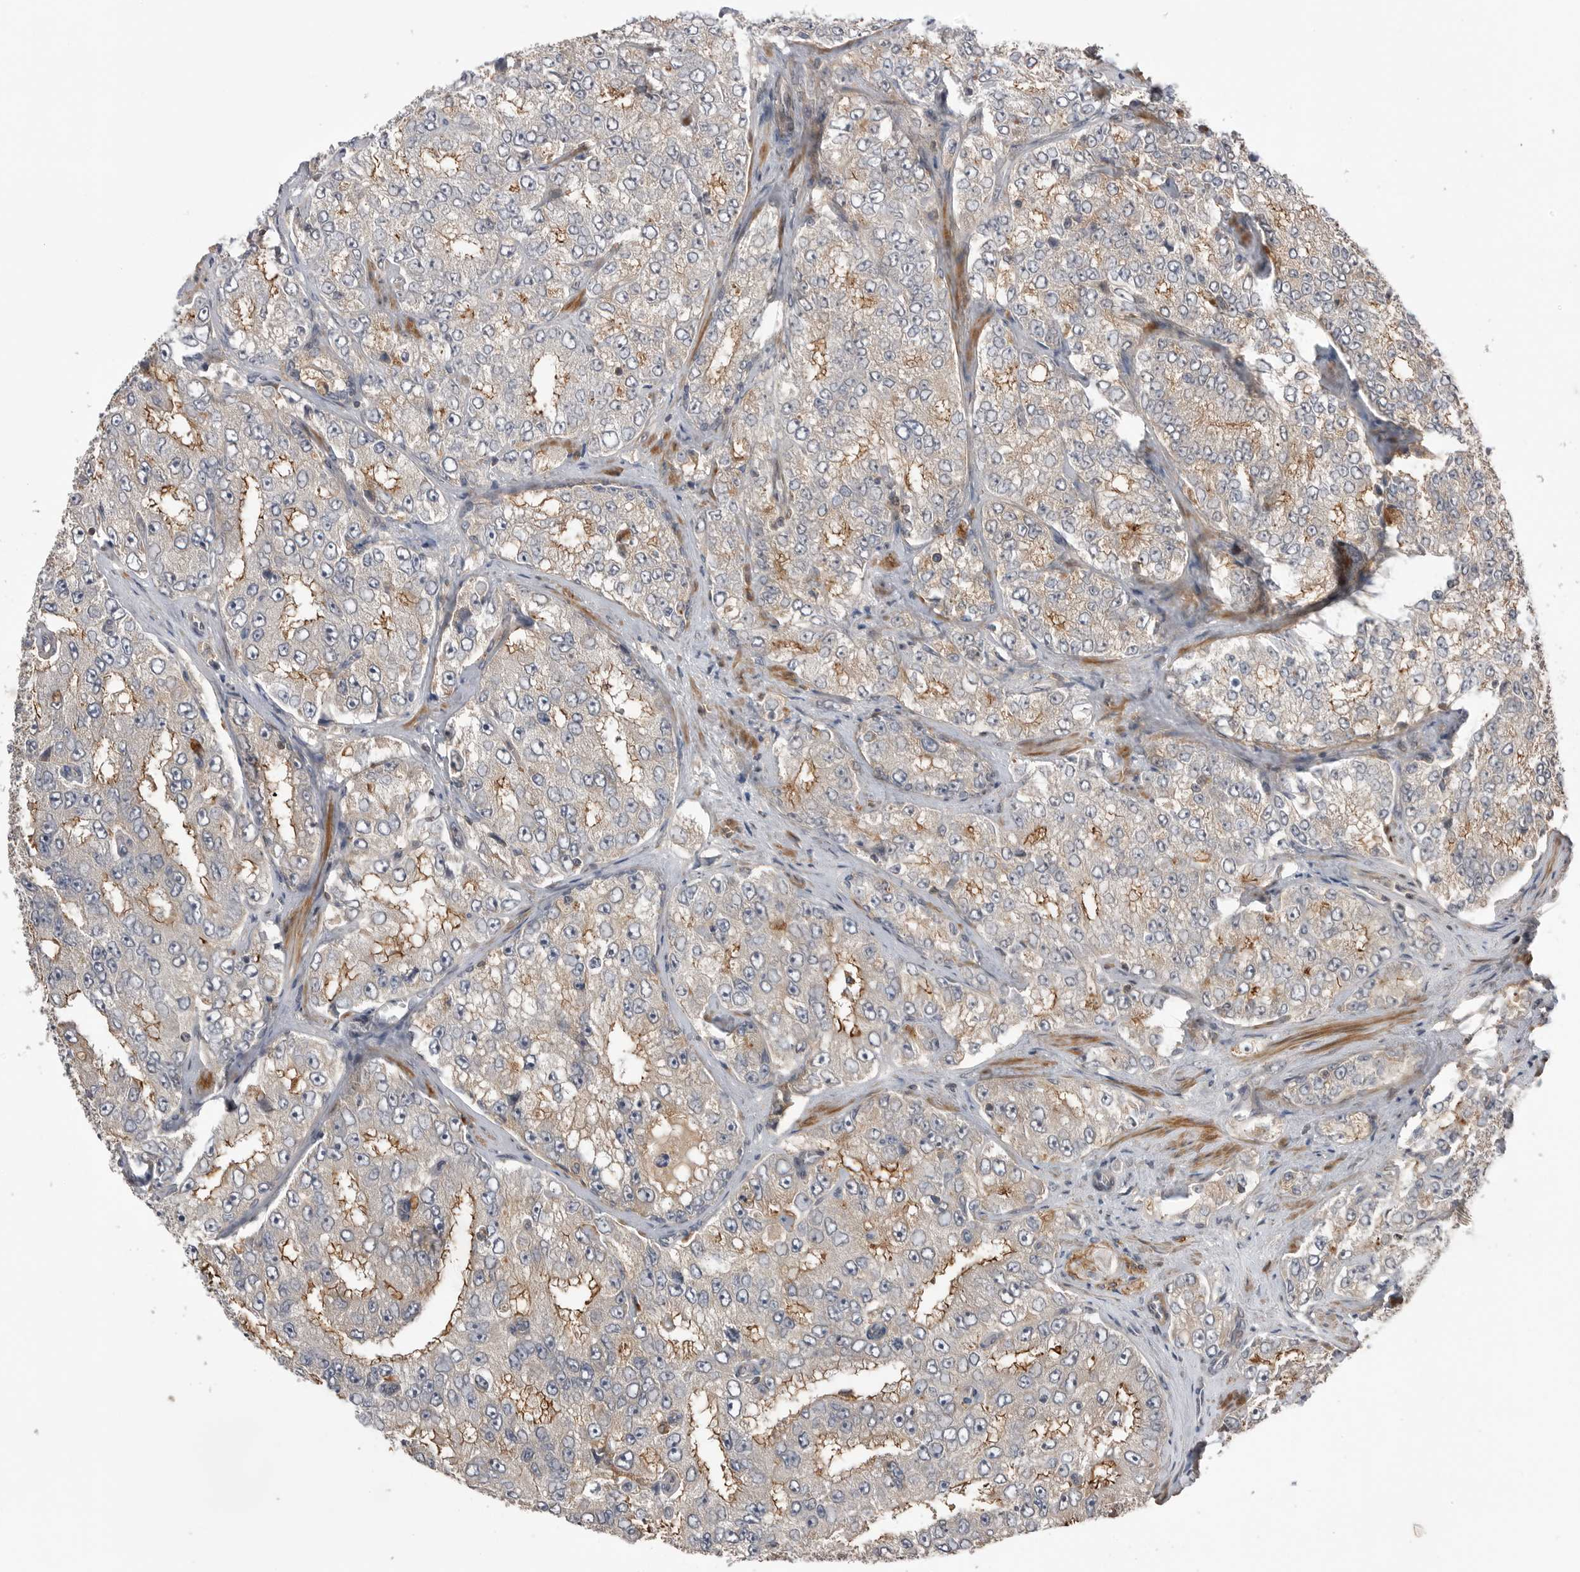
{"staining": {"intensity": "moderate", "quantity": "<25%", "location": "cytoplasmic/membranous"}, "tissue": "prostate cancer", "cell_type": "Tumor cells", "image_type": "cancer", "snomed": [{"axis": "morphology", "description": "Adenocarcinoma, High grade"}, {"axis": "topography", "description": "Prostate"}], "caption": "The histopathology image displays staining of high-grade adenocarcinoma (prostate), revealing moderate cytoplasmic/membranous protein positivity (brown color) within tumor cells.", "gene": "PEAK1", "patient": {"sex": "male", "age": 58}}